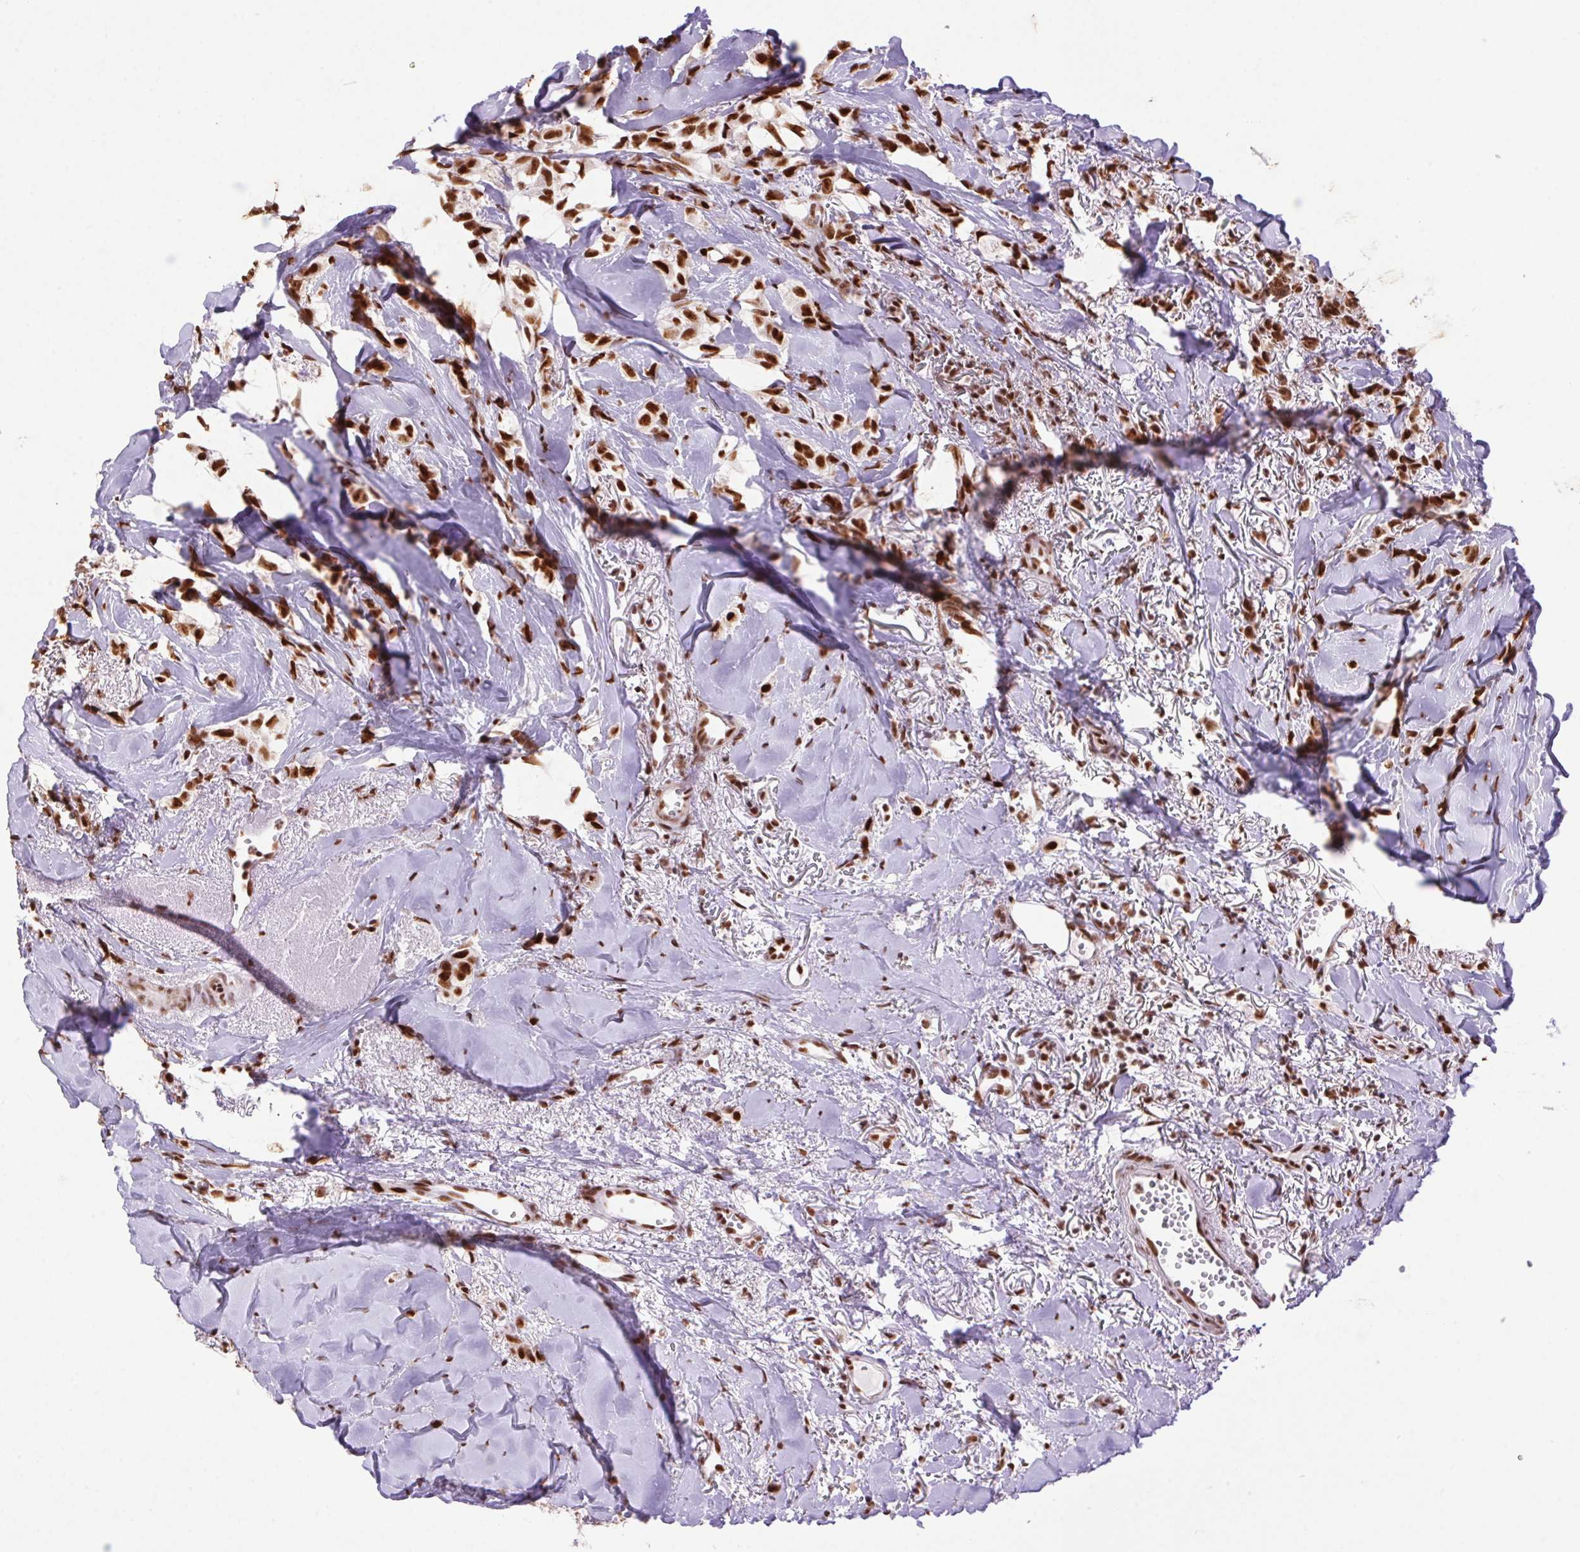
{"staining": {"intensity": "strong", "quantity": ">75%", "location": "nuclear"}, "tissue": "breast cancer", "cell_type": "Tumor cells", "image_type": "cancer", "snomed": [{"axis": "morphology", "description": "Duct carcinoma"}, {"axis": "topography", "description": "Breast"}], "caption": "The immunohistochemical stain highlights strong nuclear expression in tumor cells of breast cancer (intraductal carcinoma) tissue.", "gene": "ZNF207", "patient": {"sex": "female", "age": 85}}